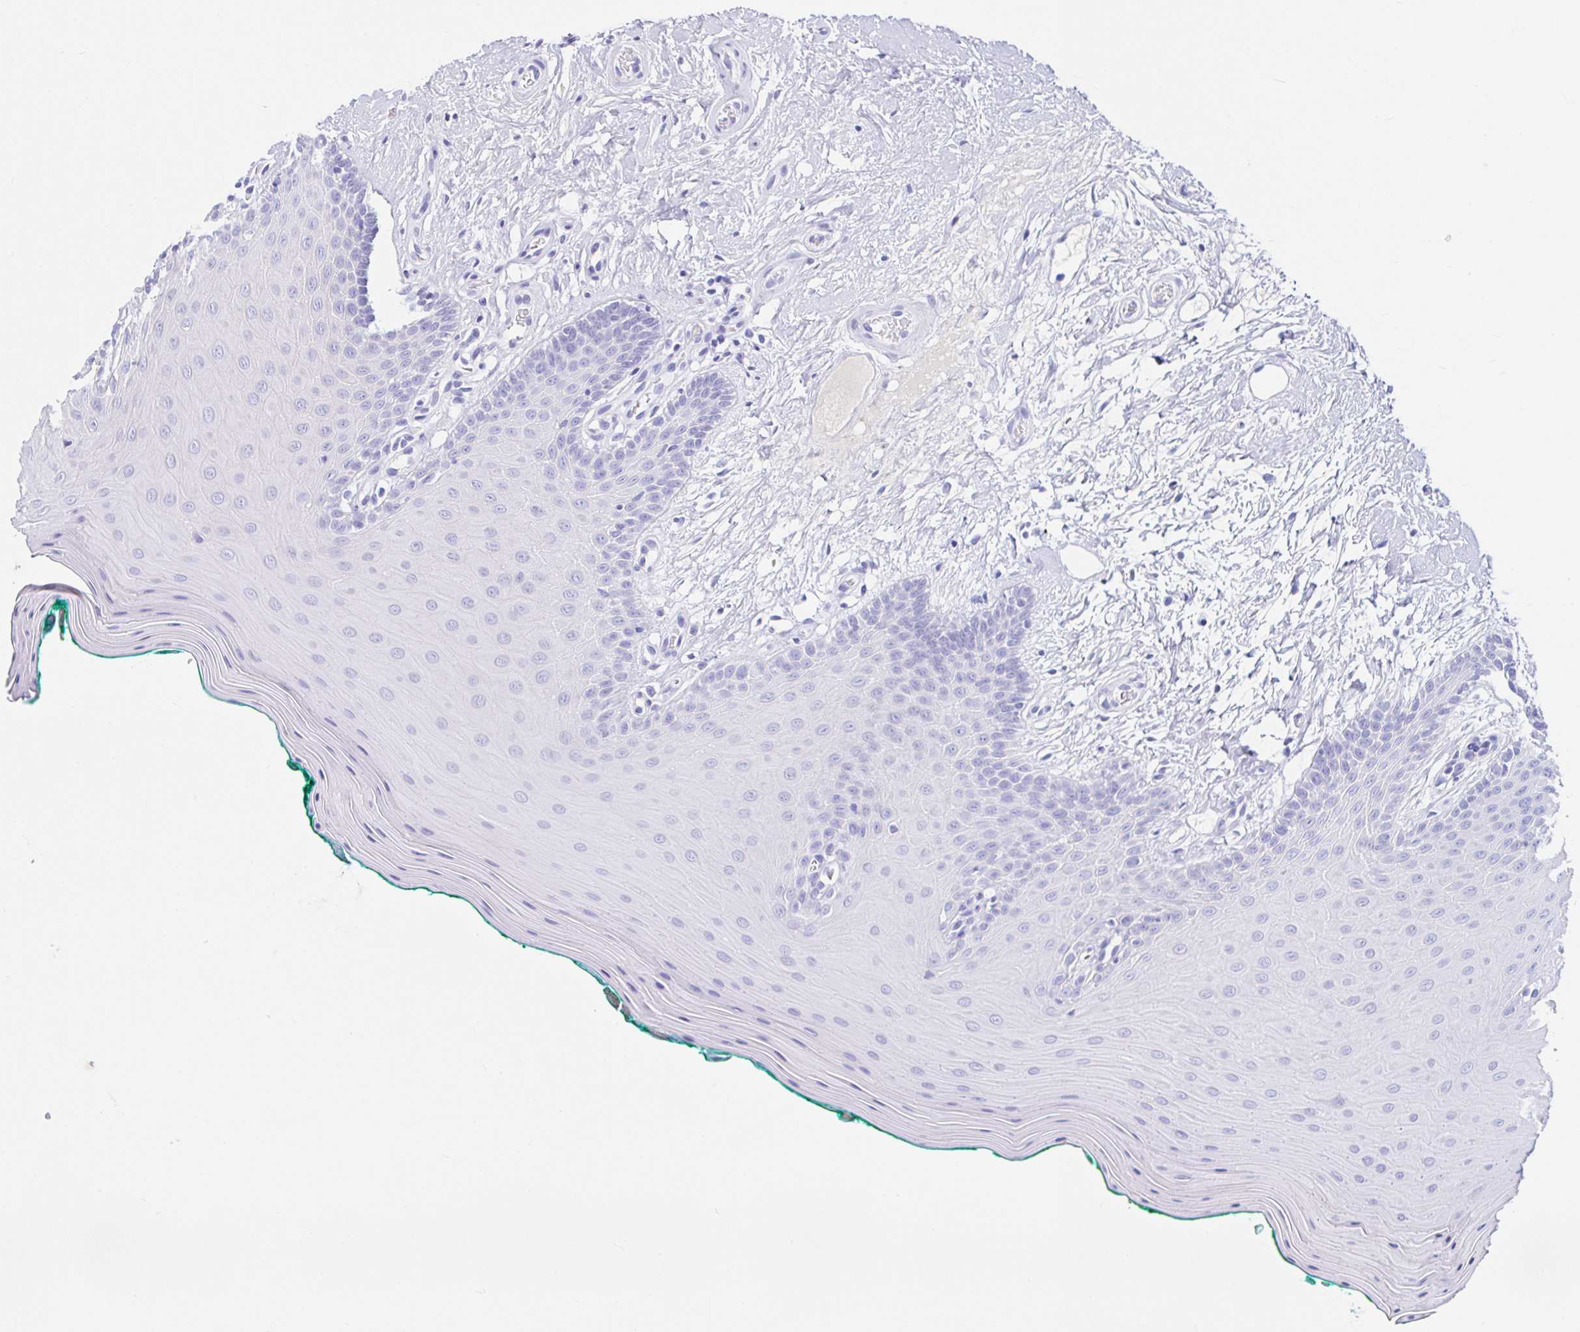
{"staining": {"intensity": "negative", "quantity": "none", "location": "none"}, "tissue": "oral mucosa", "cell_type": "Squamous epithelial cells", "image_type": "normal", "snomed": [{"axis": "morphology", "description": "Normal tissue, NOS"}, {"axis": "topography", "description": "Oral tissue"}], "caption": "Immunohistochemical staining of benign human oral mucosa reveals no significant staining in squamous epithelial cells.", "gene": "SAA2", "patient": {"sex": "female", "age": 40}}